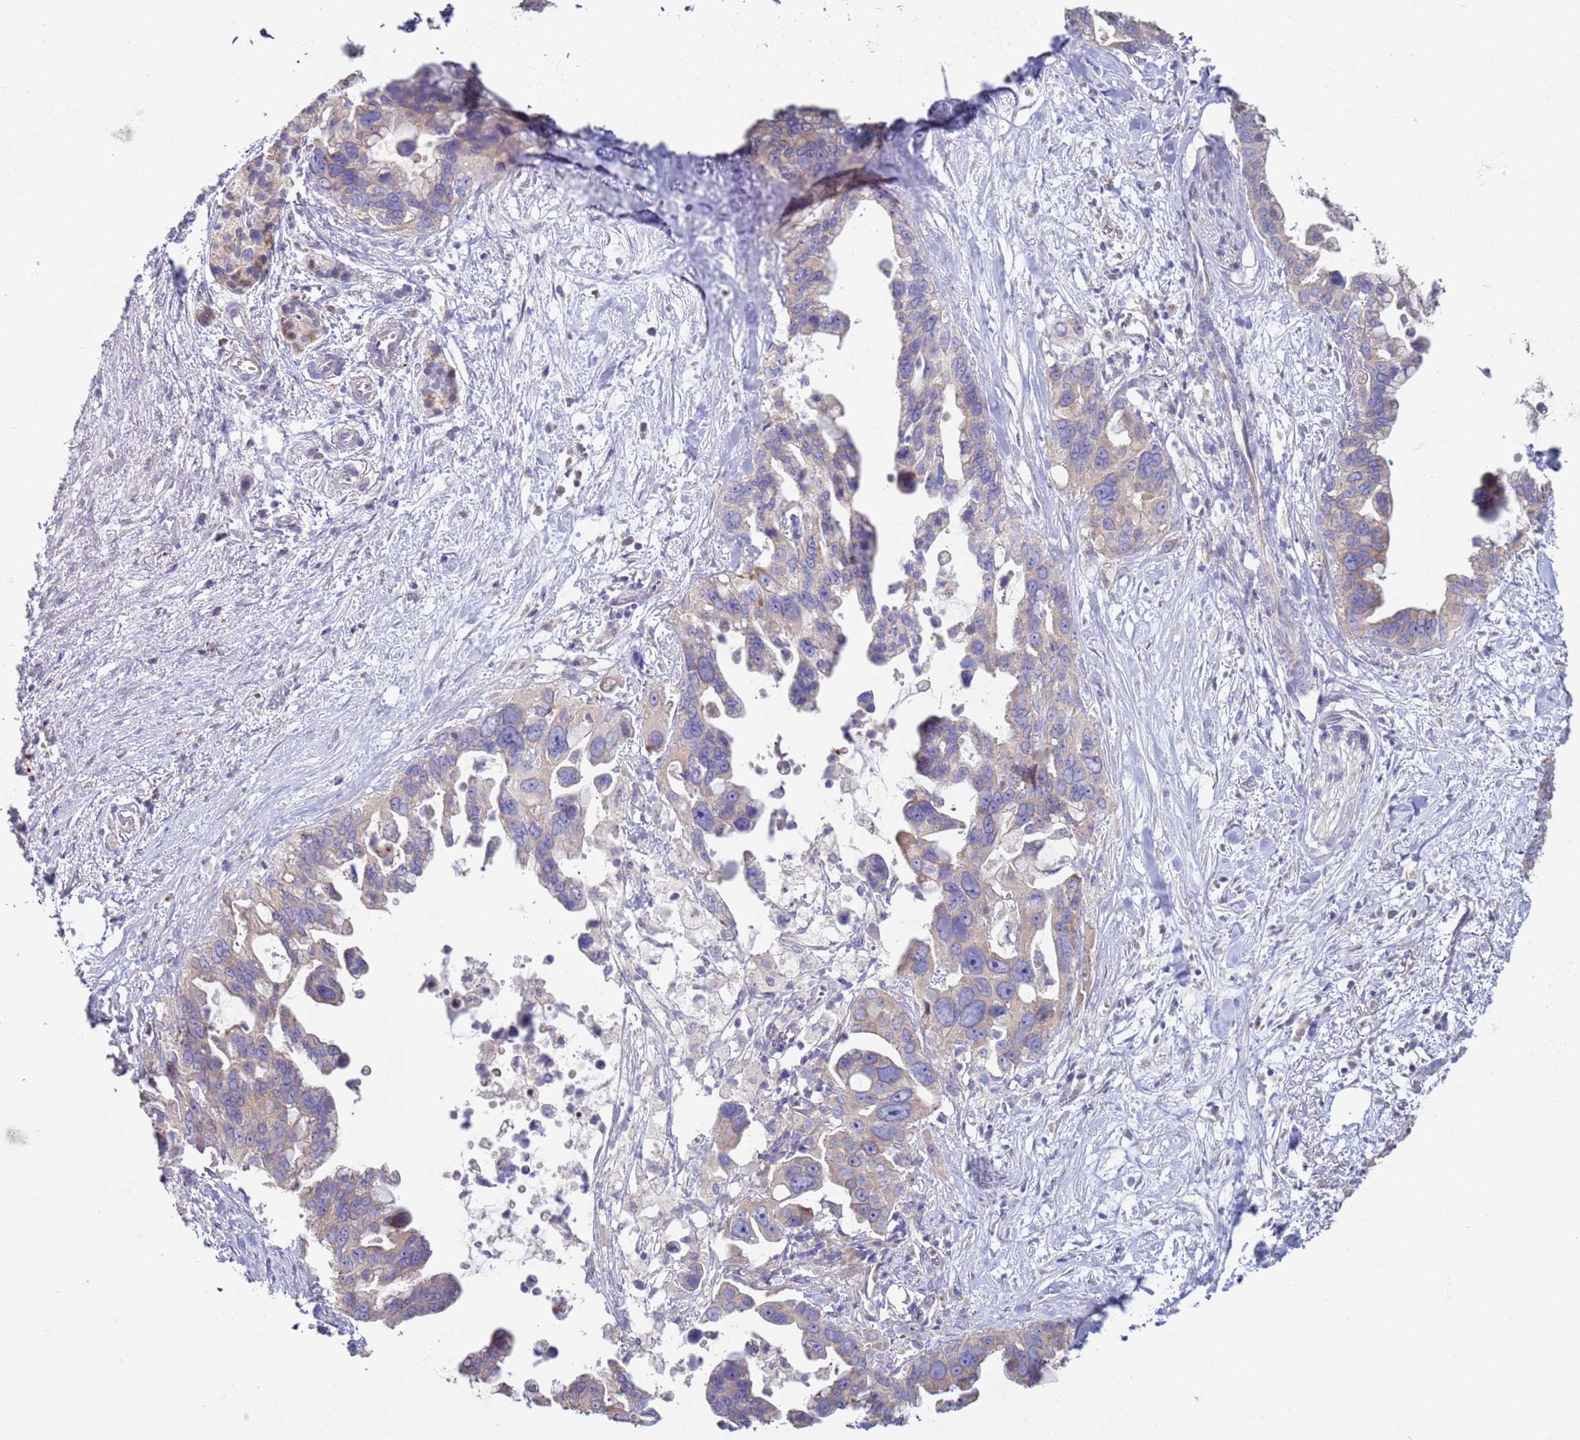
{"staining": {"intensity": "weak", "quantity": "<25%", "location": "cytoplasmic/membranous"}, "tissue": "pancreatic cancer", "cell_type": "Tumor cells", "image_type": "cancer", "snomed": [{"axis": "morphology", "description": "Adenocarcinoma, NOS"}, {"axis": "topography", "description": "Pancreas"}], "caption": "IHC micrograph of human adenocarcinoma (pancreatic) stained for a protein (brown), which displays no expression in tumor cells.", "gene": "DIP2B", "patient": {"sex": "female", "age": 83}}